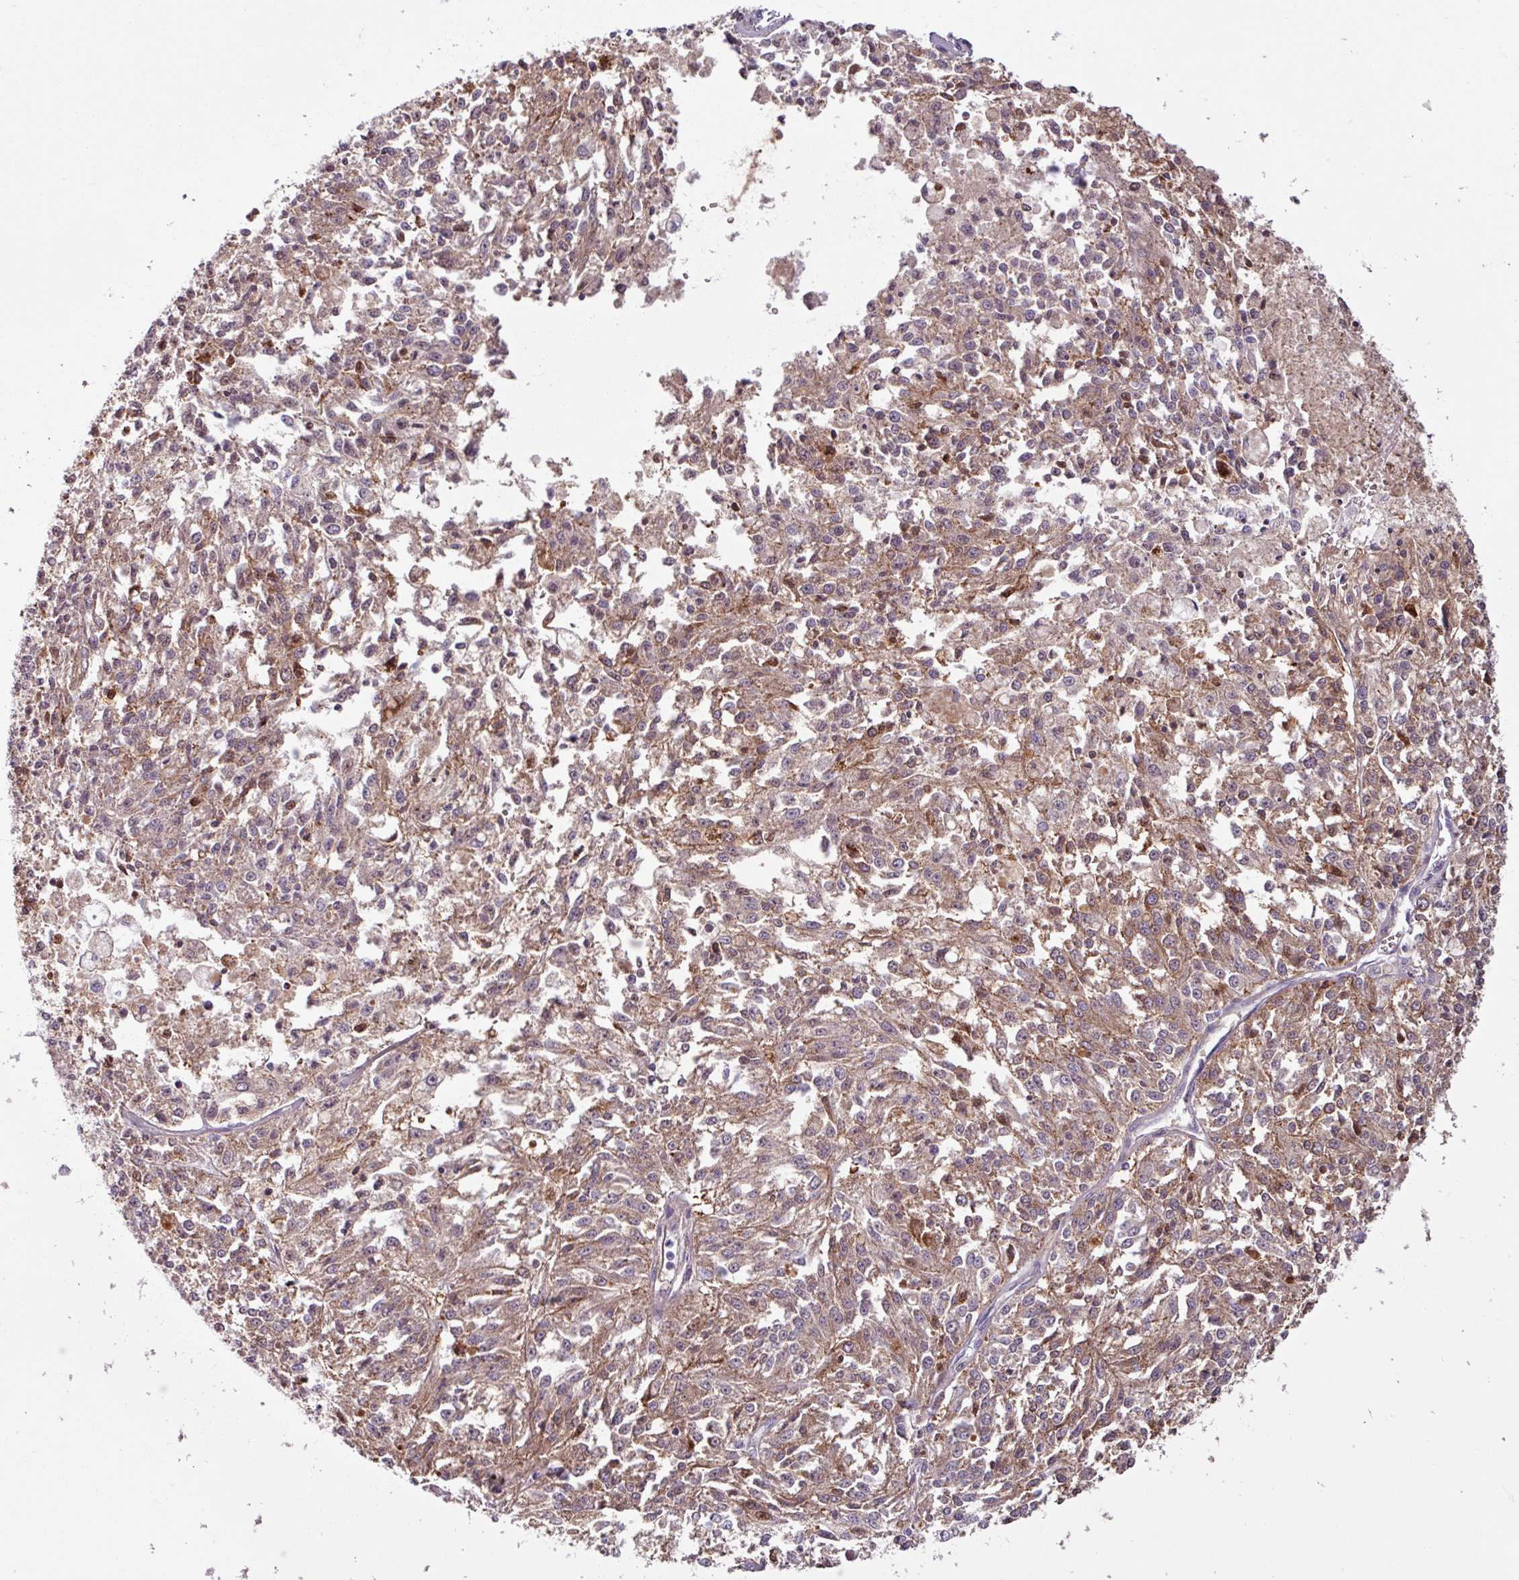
{"staining": {"intensity": "weak", "quantity": ">75%", "location": "cytoplasmic/membranous"}, "tissue": "melanoma", "cell_type": "Tumor cells", "image_type": "cancer", "snomed": [{"axis": "morphology", "description": "Malignant melanoma, NOS"}, {"axis": "topography", "description": "Skin"}], "caption": "A micrograph of melanoma stained for a protein demonstrates weak cytoplasmic/membranous brown staining in tumor cells.", "gene": "PNMA6A", "patient": {"sex": "female", "age": 64}}